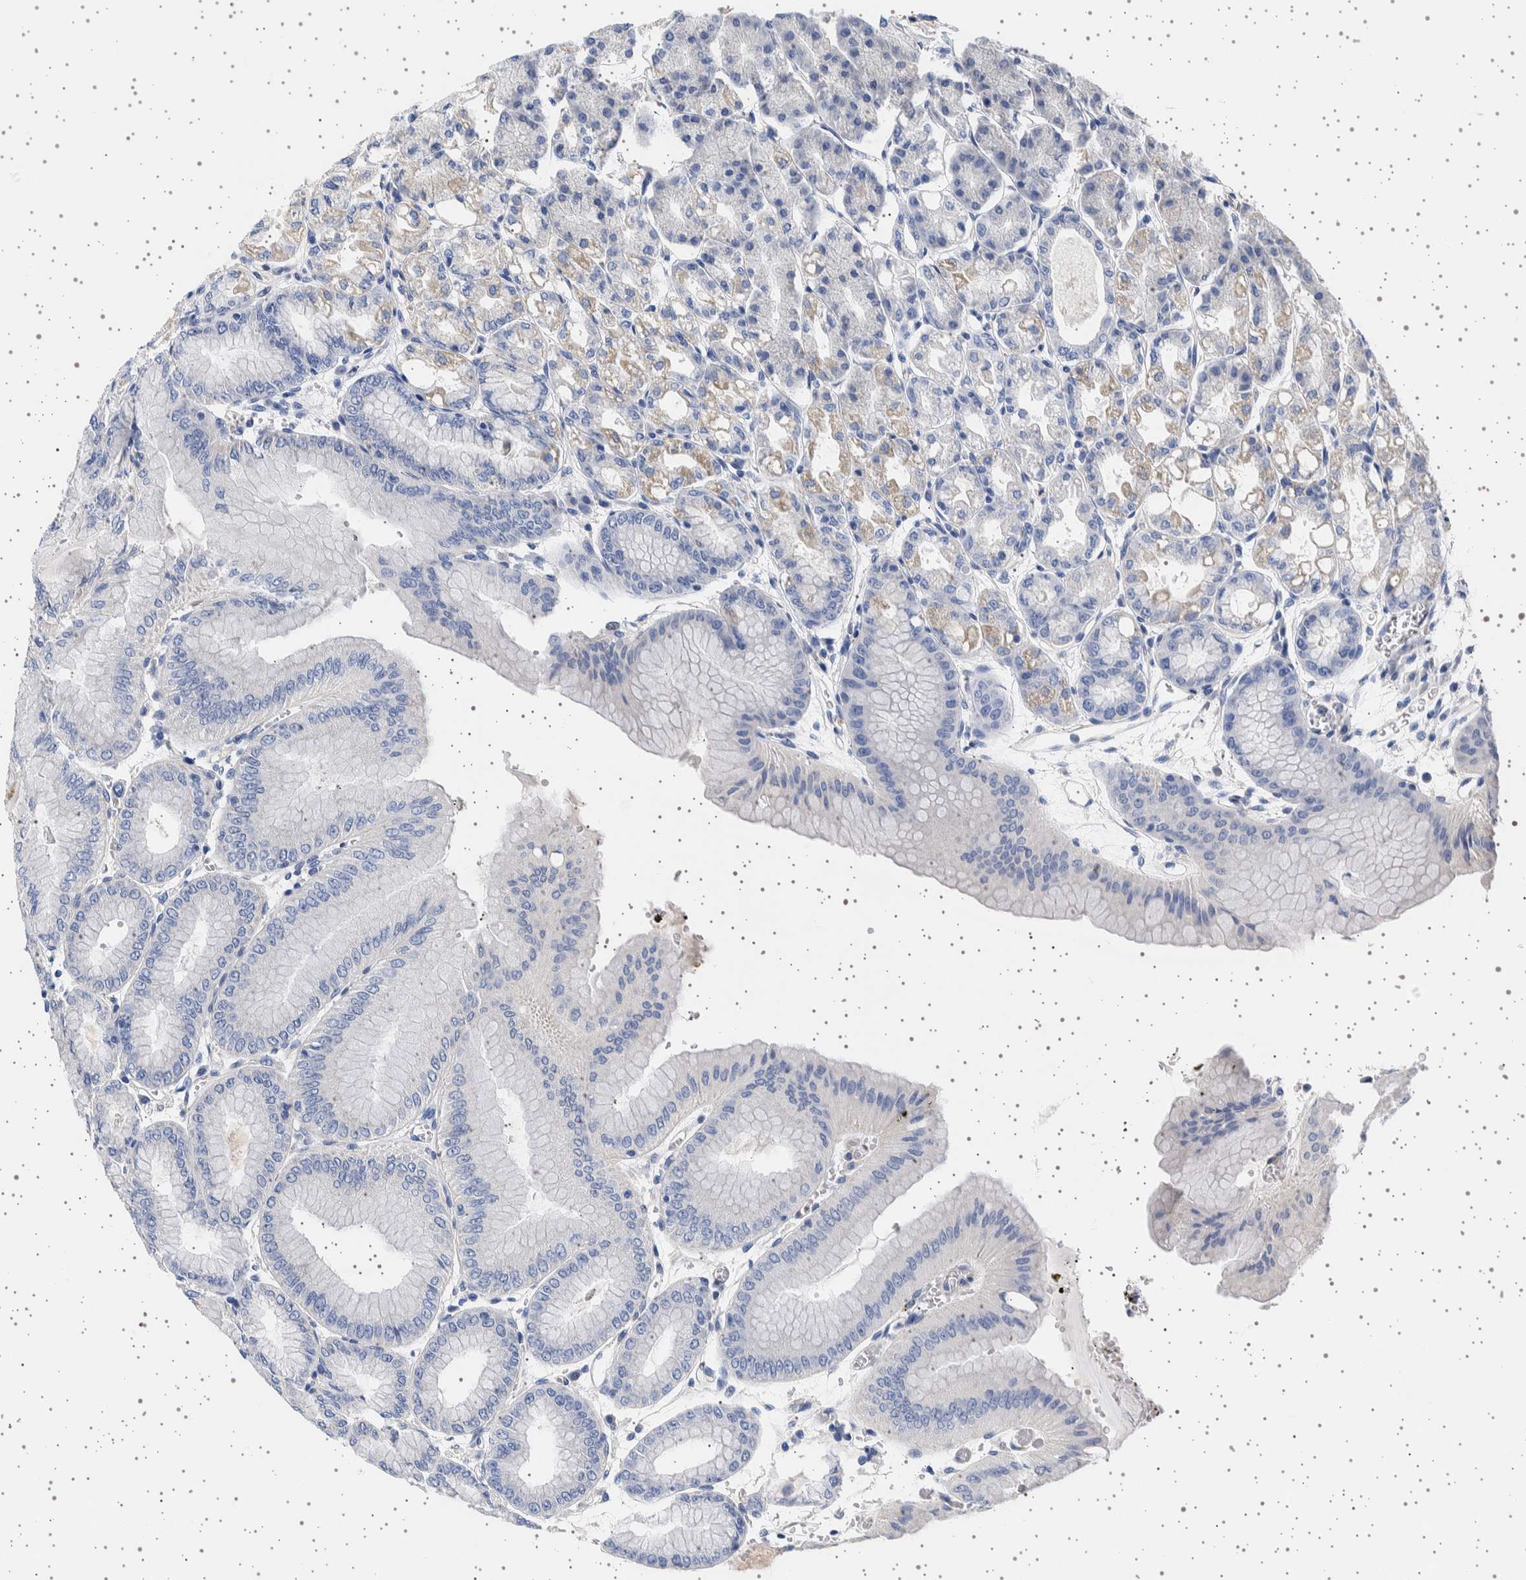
{"staining": {"intensity": "weak", "quantity": "<25%", "location": "cytoplasmic/membranous"}, "tissue": "stomach", "cell_type": "Glandular cells", "image_type": "normal", "snomed": [{"axis": "morphology", "description": "Normal tissue, NOS"}, {"axis": "topography", "description": "Stomach, lower"}], "caption": "An image of stomach stained for a protein shows no brown staining in glandular cells. (IHC, brightfield microscopy, high magnification).", "gene": "SEPTIN4", "patient": {"sex": "male", "age": 71}}